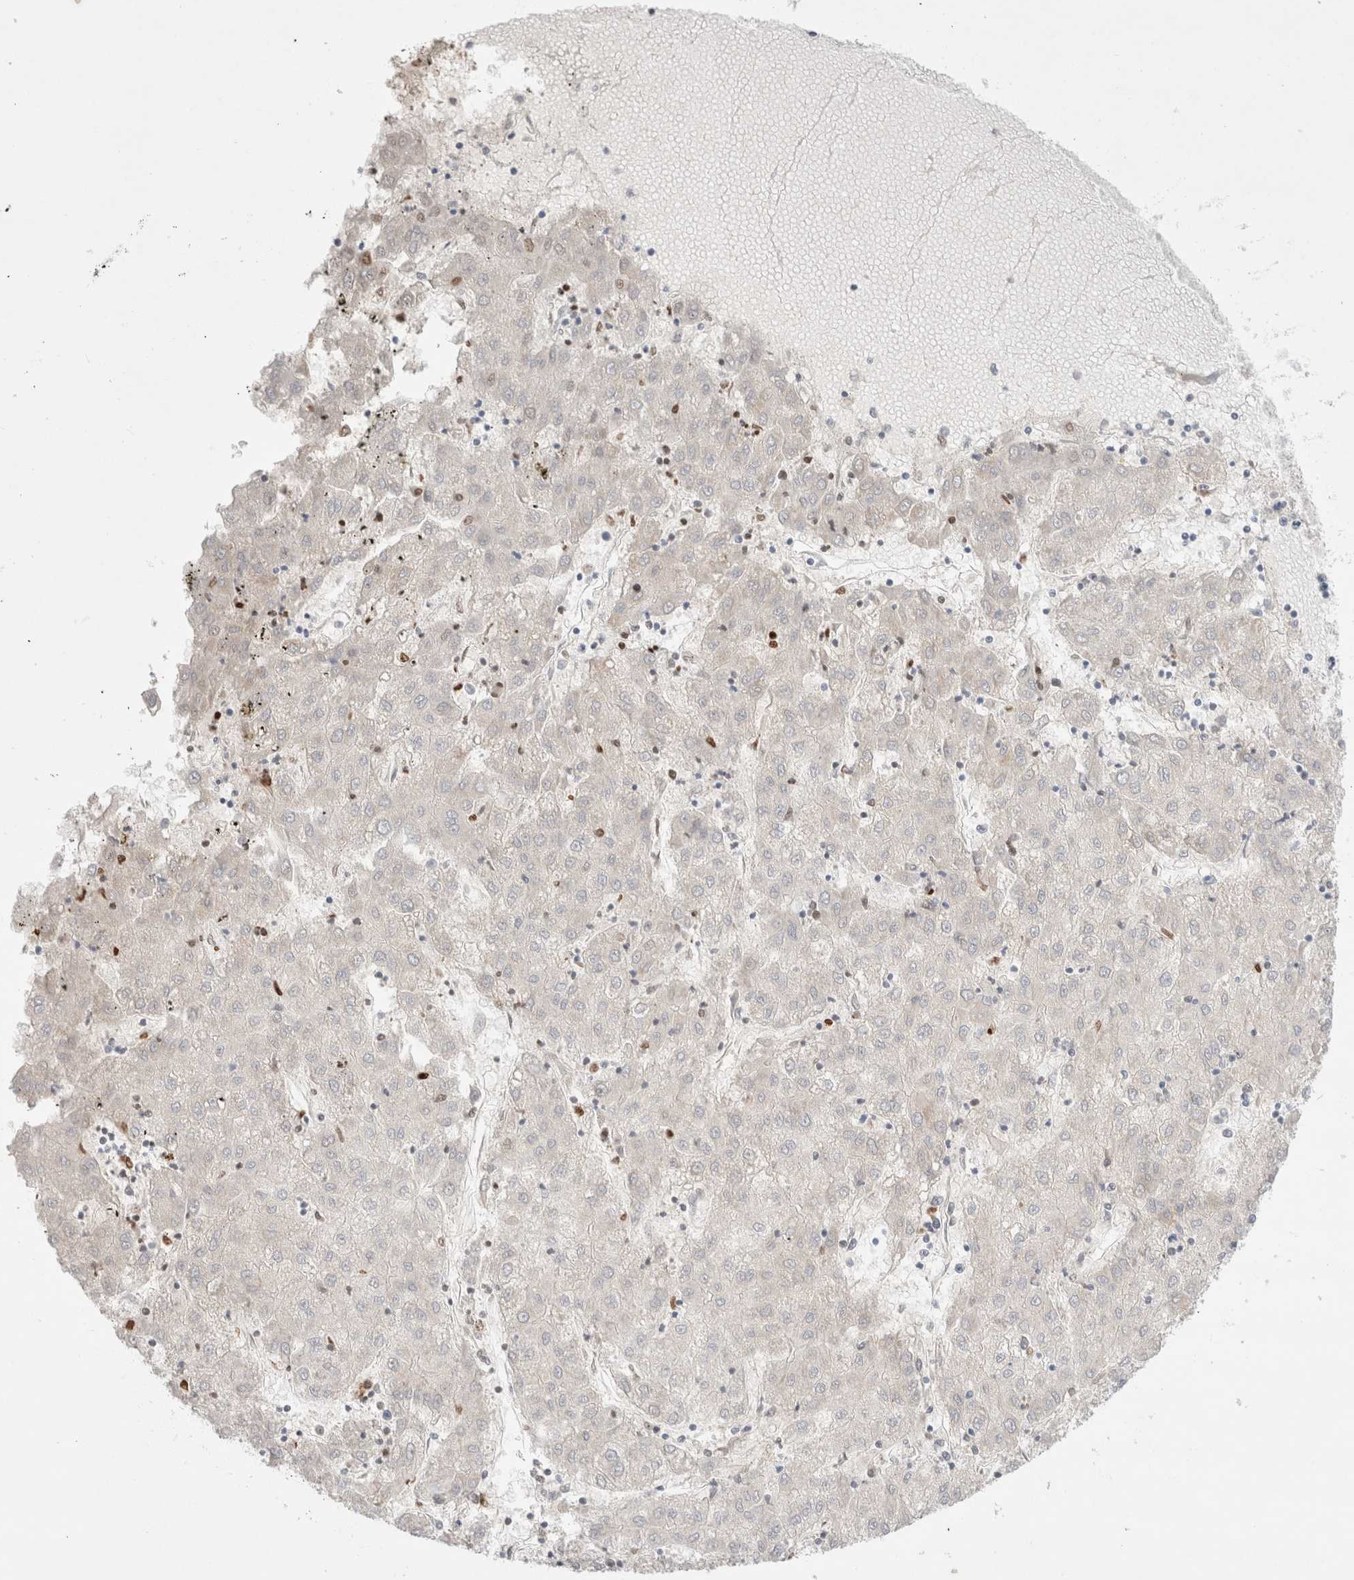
{"staining": {"intensity": "negative", "quantity": "none", "location": "none"}, "tissue": "liver cancer", "cell_type": "Tumor cells", "image_type": "cancer", "snomed": [{"axis": "morphology", "description": "Carcinoma, Hepatocellular, NOS"}, {"axis": "topography", "description": "Liver"}], "caption": "The micrograph displays no staining of tumor cells in liver hepatocellular carcinoma.", "gene": "SPATA20", "patient": {"sex": "male", "age": 72}}